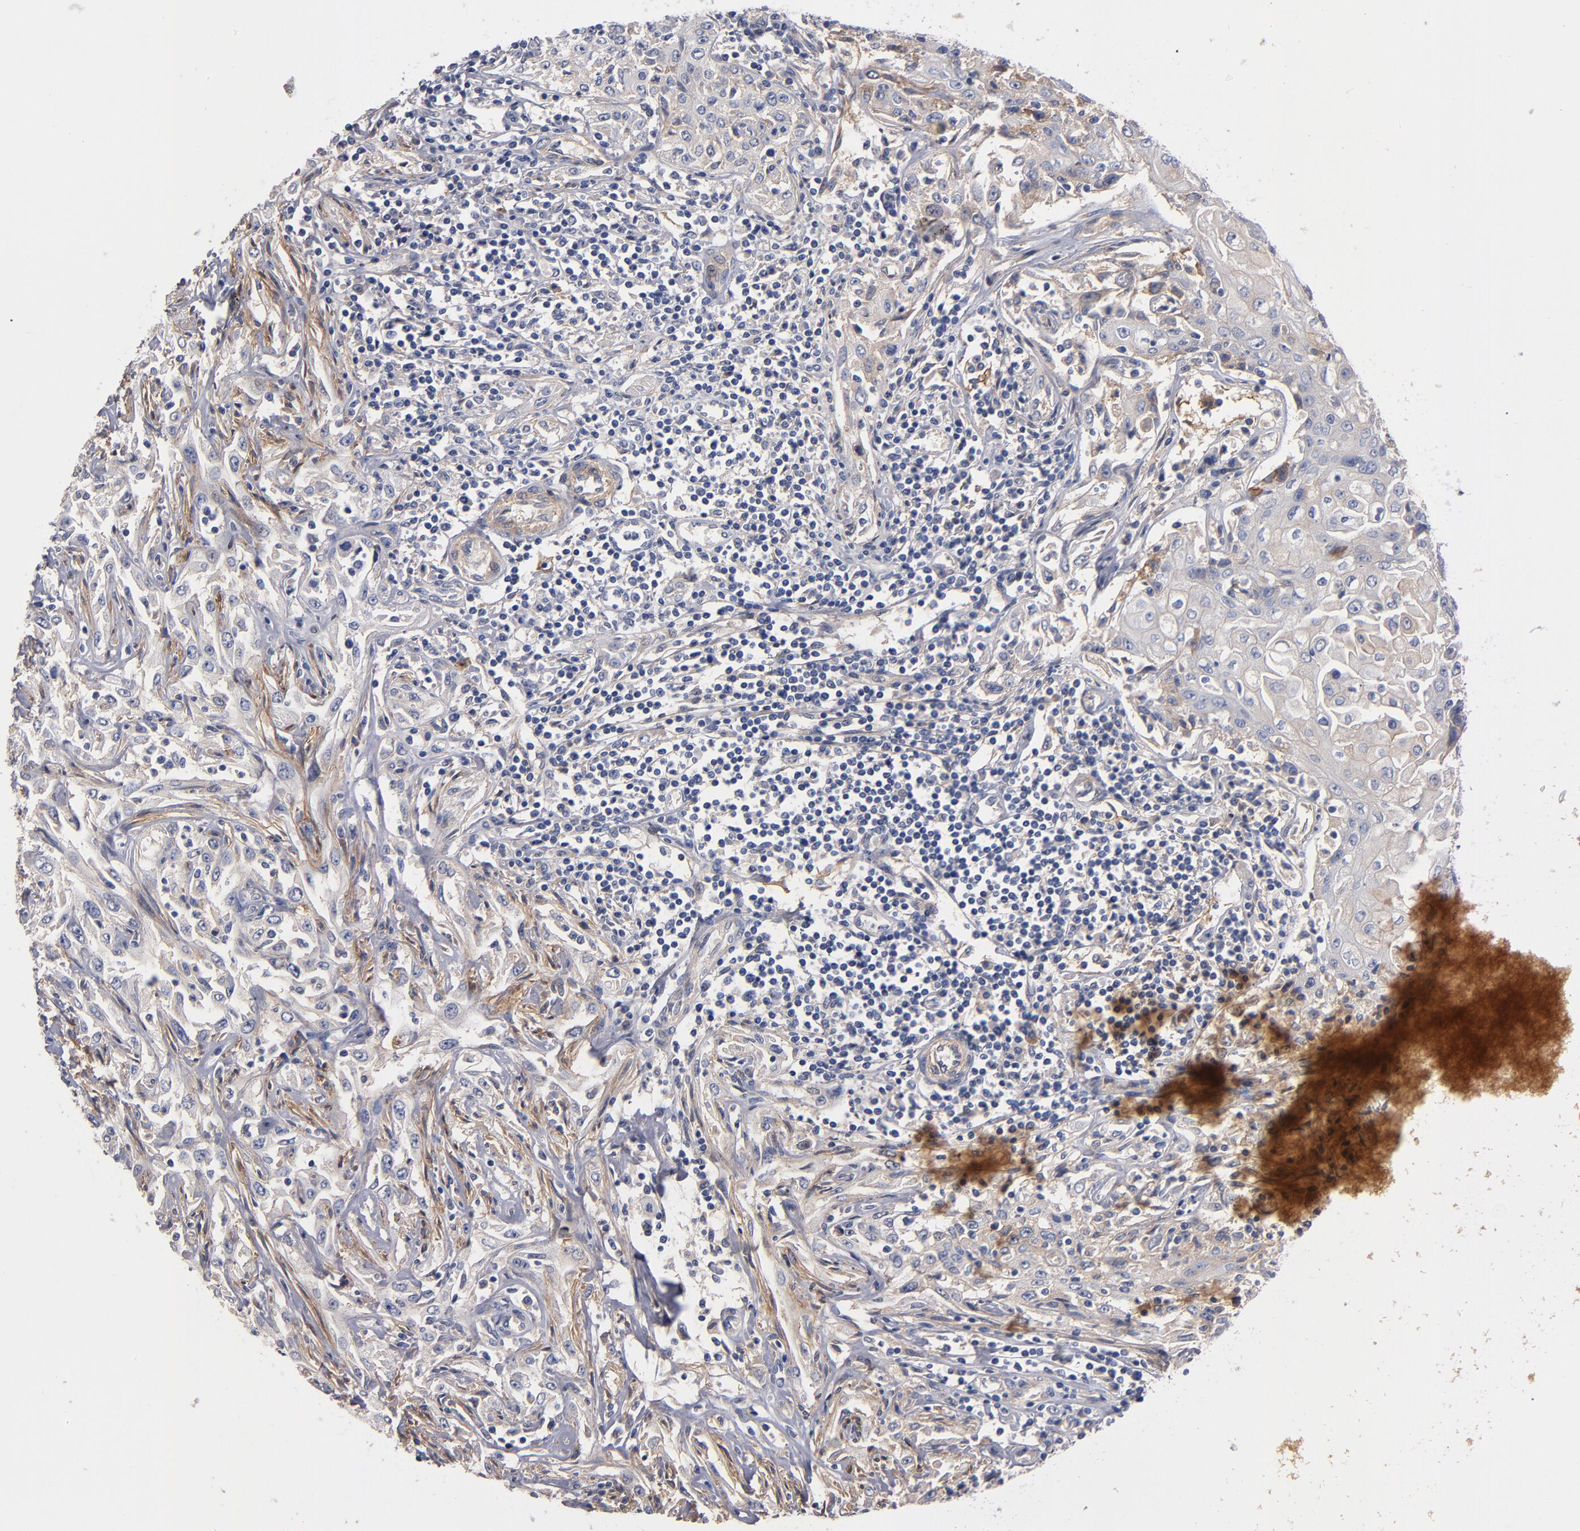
{"staining": {"intensity": "weak", "quantity": "<25%", "location": "cytoplasmic/membranous"}, "tissue": "head and neck cancer", "cell_type": "Tumor cells", "image_type": "cancer", "snomed": [{"axis": "morphology", "description": "Squamous cell carcinoma, NOS"}, {"axis": "topography", "description": "Oral tissue"}, {"axis": "topography", "description": "Head-Neck"}], "caption": "Tumor cells are negative for protein expression in human head and neck cancer. The staining was performed using DAB (3,3'-diaminobenzidine) to visualize the protein expression in brown, while the nuclei were stained in blue with hematoxylin (Magnification: 20x).", "gene": "PLSCR4", "patient": {"sex": "female", "age": 76}}